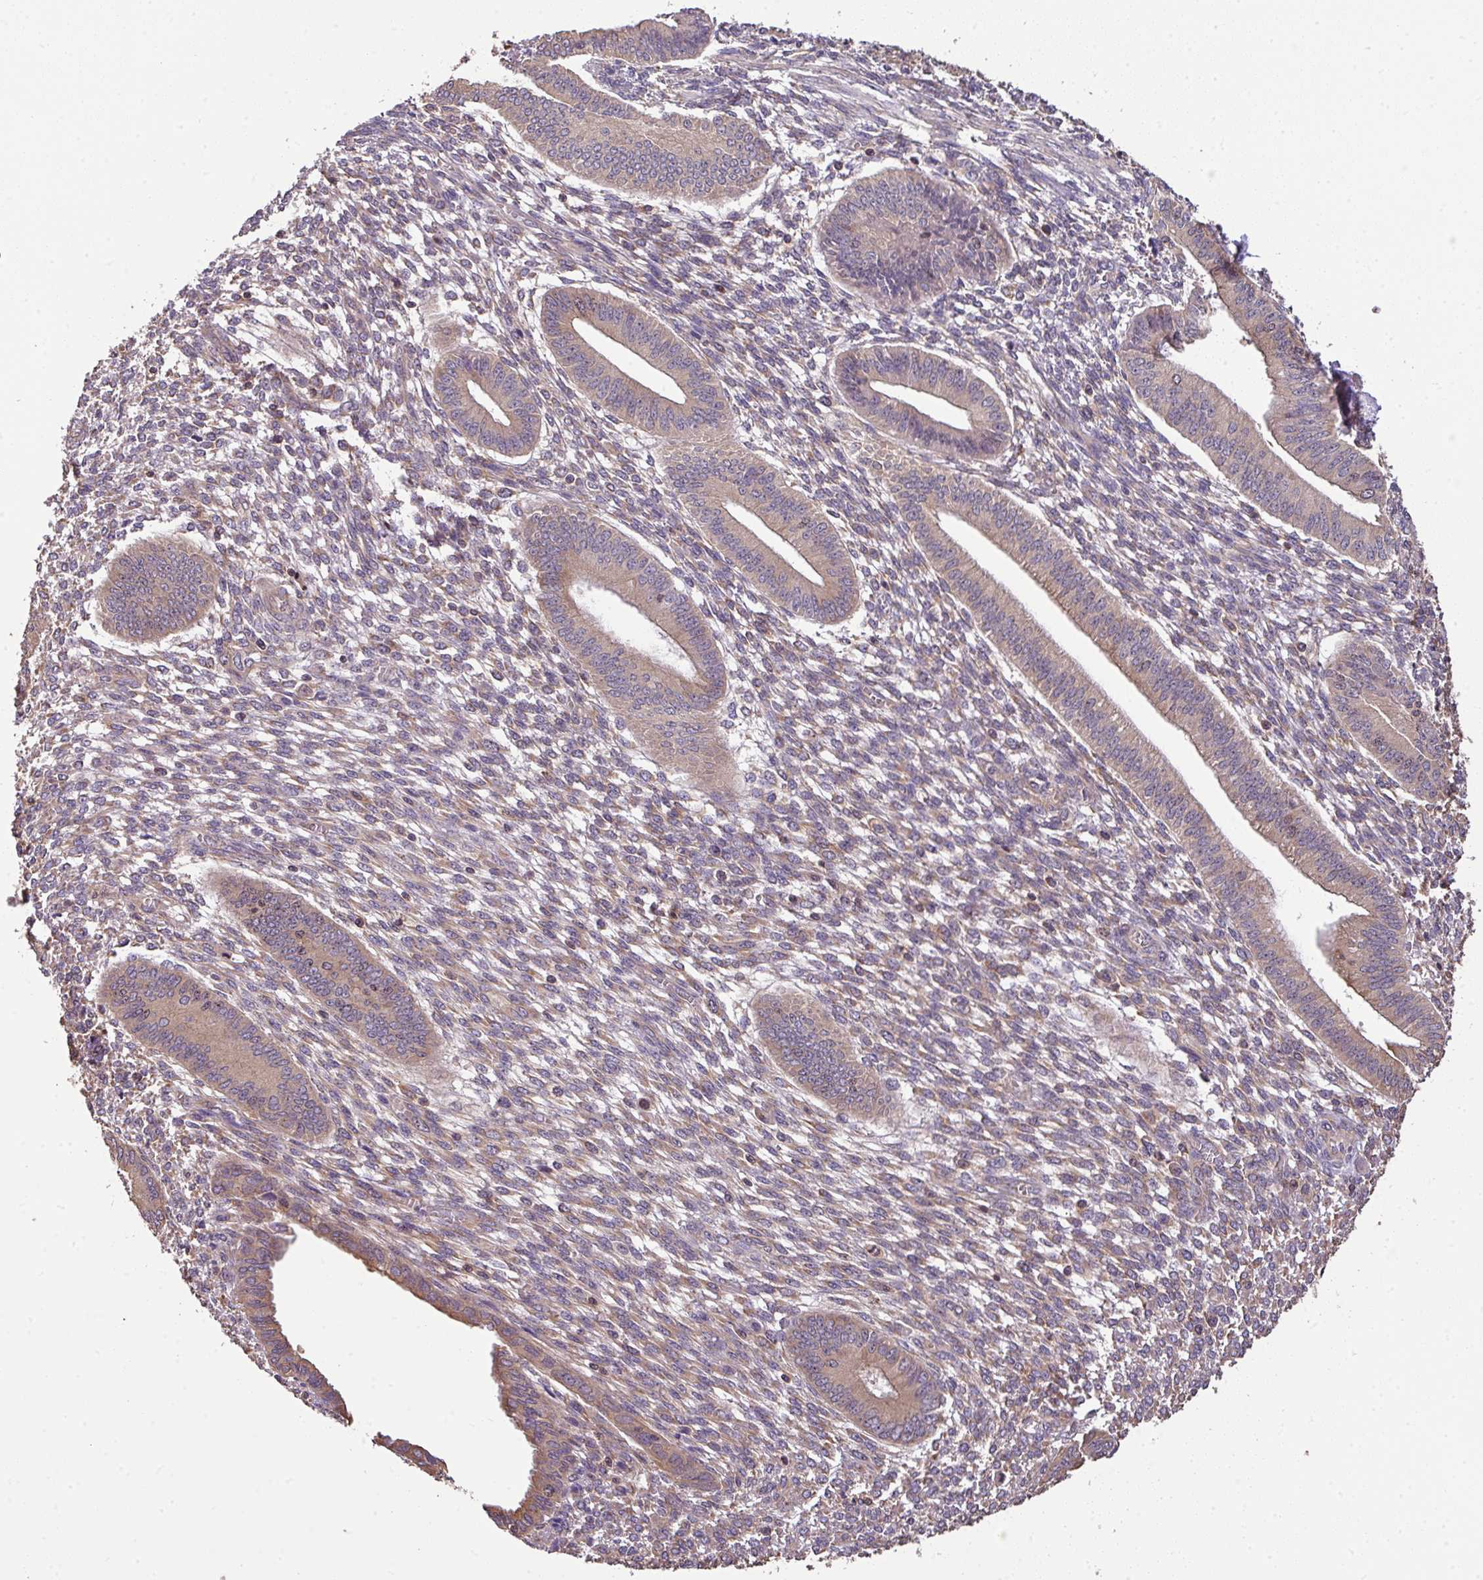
{"staining": {"intensity": "weak", "quantity": "25%-75%", "location": "cytoplasmic/membranous"}, "tissue": "endometrium", "cell_type": "Cells in endometrial stroma", "image_type": "normal", "snomed": [{"axis": "morphology", "description": "Normal tissue, NOS"}, {"axis": "topography", "description": "Endometrium"}], "caption": "A high-resolution photomicrograph shows IHC staining of normal endometrium, which demonstrates weak cytoplasmic/membranous staining in about 25%-75% of cells in endometrial stroma. (IHC, brightfield microscopy, high magnification).", "gene": "VENTX", "patient": {"sex": "female", "age": 36}}